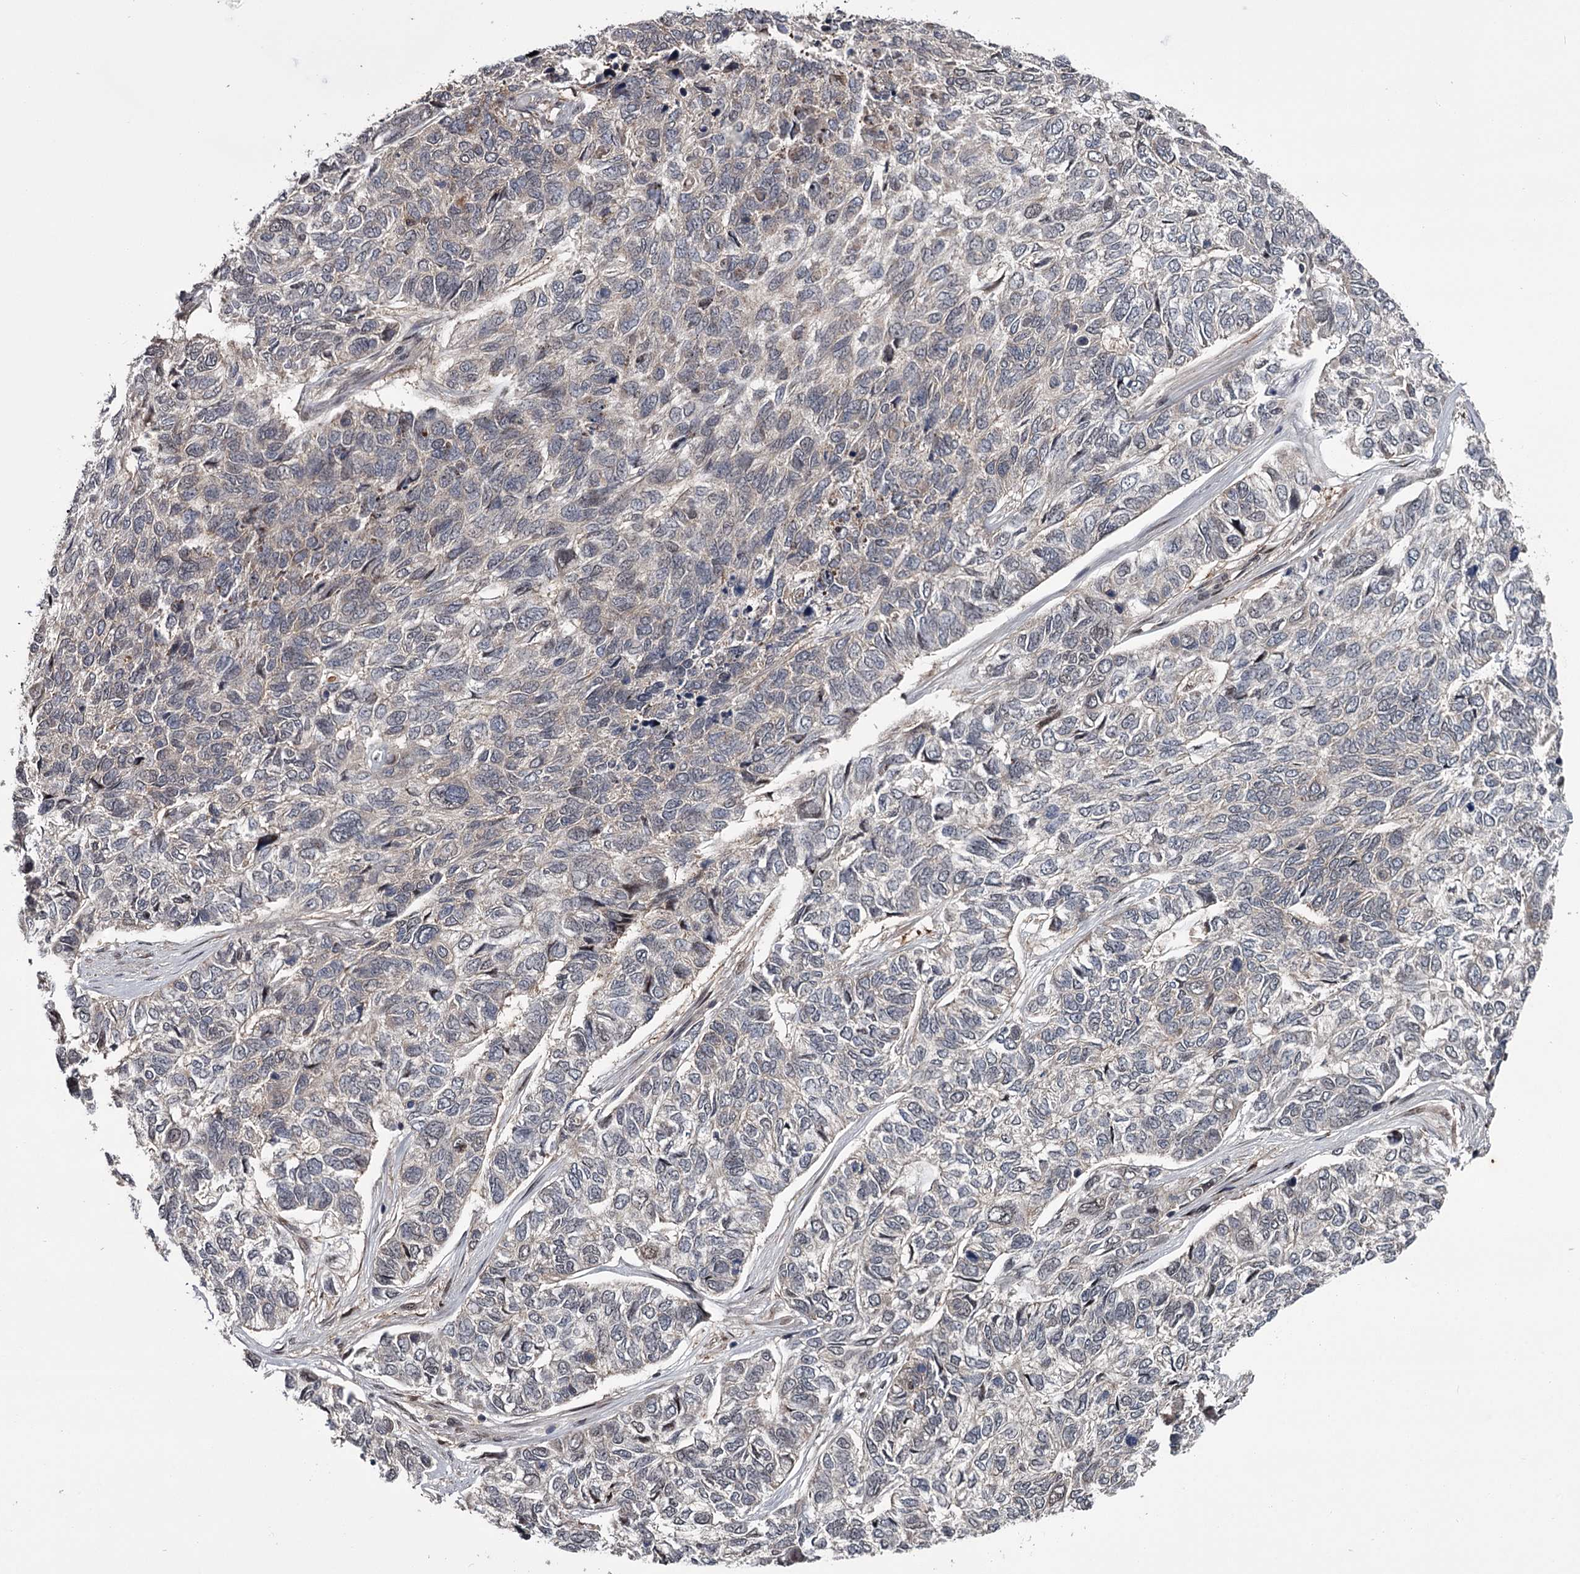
{"staining": {"intensity": "negative", "quantity": "none", "location": "none"}, "tissue": "skin cancer", "cell_type": "Tumor cells", "image_type": "cancer", "snomed": [{"axis": "morphology", "description": "Basal cell carcinoma"}, {"axis": "topography", "description": "Skin"}], "caption": "Human basal cell carcinoma (skin) stained for a protein using immunohistochemistry (IHC) demonstrates no positivity in tumor cells.", "gene": "DAO", "patient": {"sex": "female", "age": 65}}